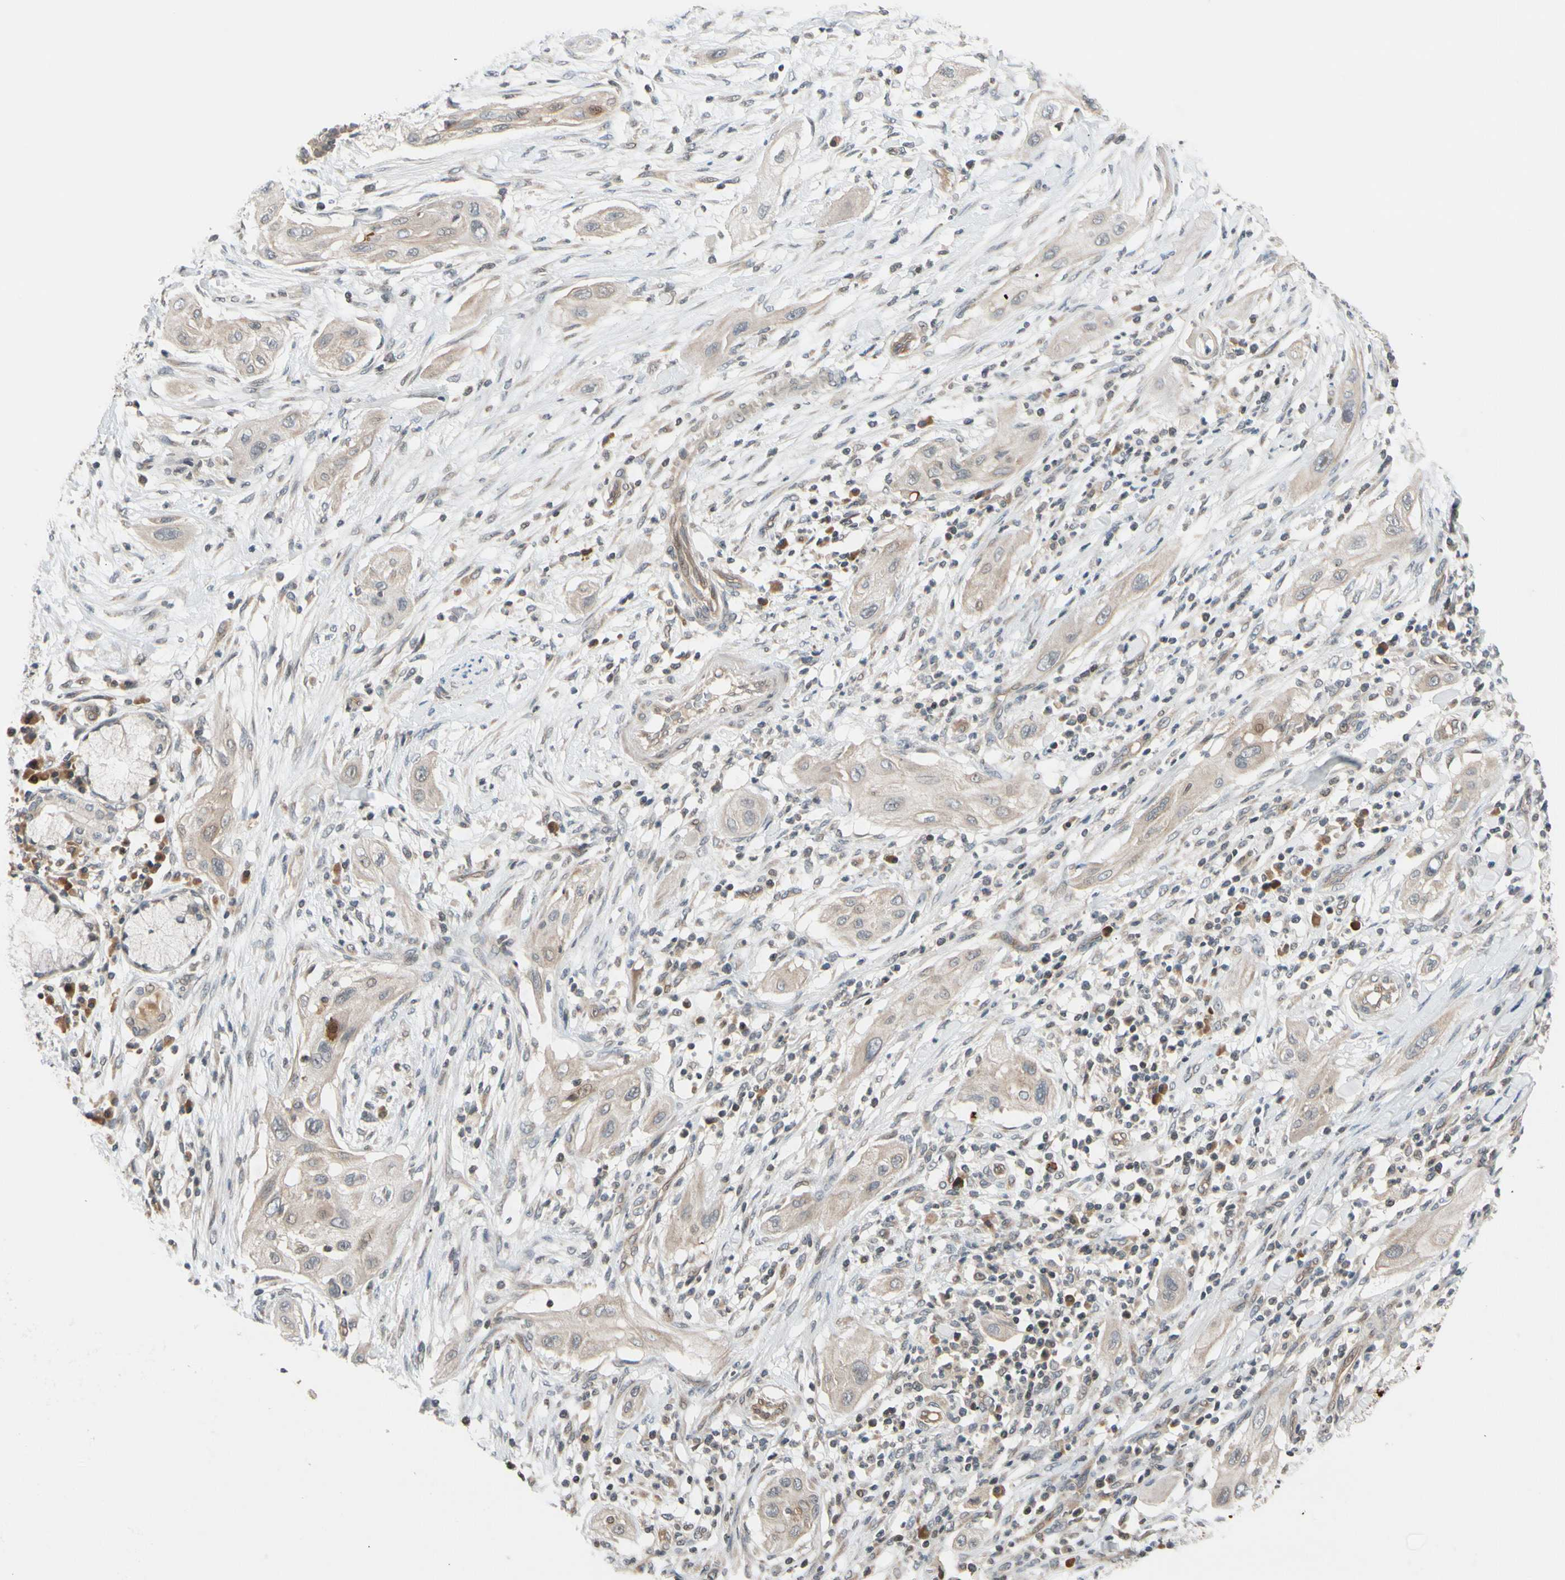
{"staining": {"intensity": "weak", "quantity": ">75%", "location": "cytoplasmic/membranous"}, "tissue": "lung cancer", "cell_type": "Tumor cells", "image_type": "cancer", "snomed": [{"axis": "morphology", "description": "Squamous cell carcinoma, NOS"}, {"axis": "topography", "description": "Lung"}], "caption": "Immunohistochemistry (DAB) staining of human squamous cell carcinoma (lung) exhibits weak cytoplasmic/membranous protein staining in approximately >75% of tumor cells. (brown staining indicates protein expression, while blue staining denotes nuclei).", "gene": "FGF10", "patient": {"sex": "female", "age": 47}}